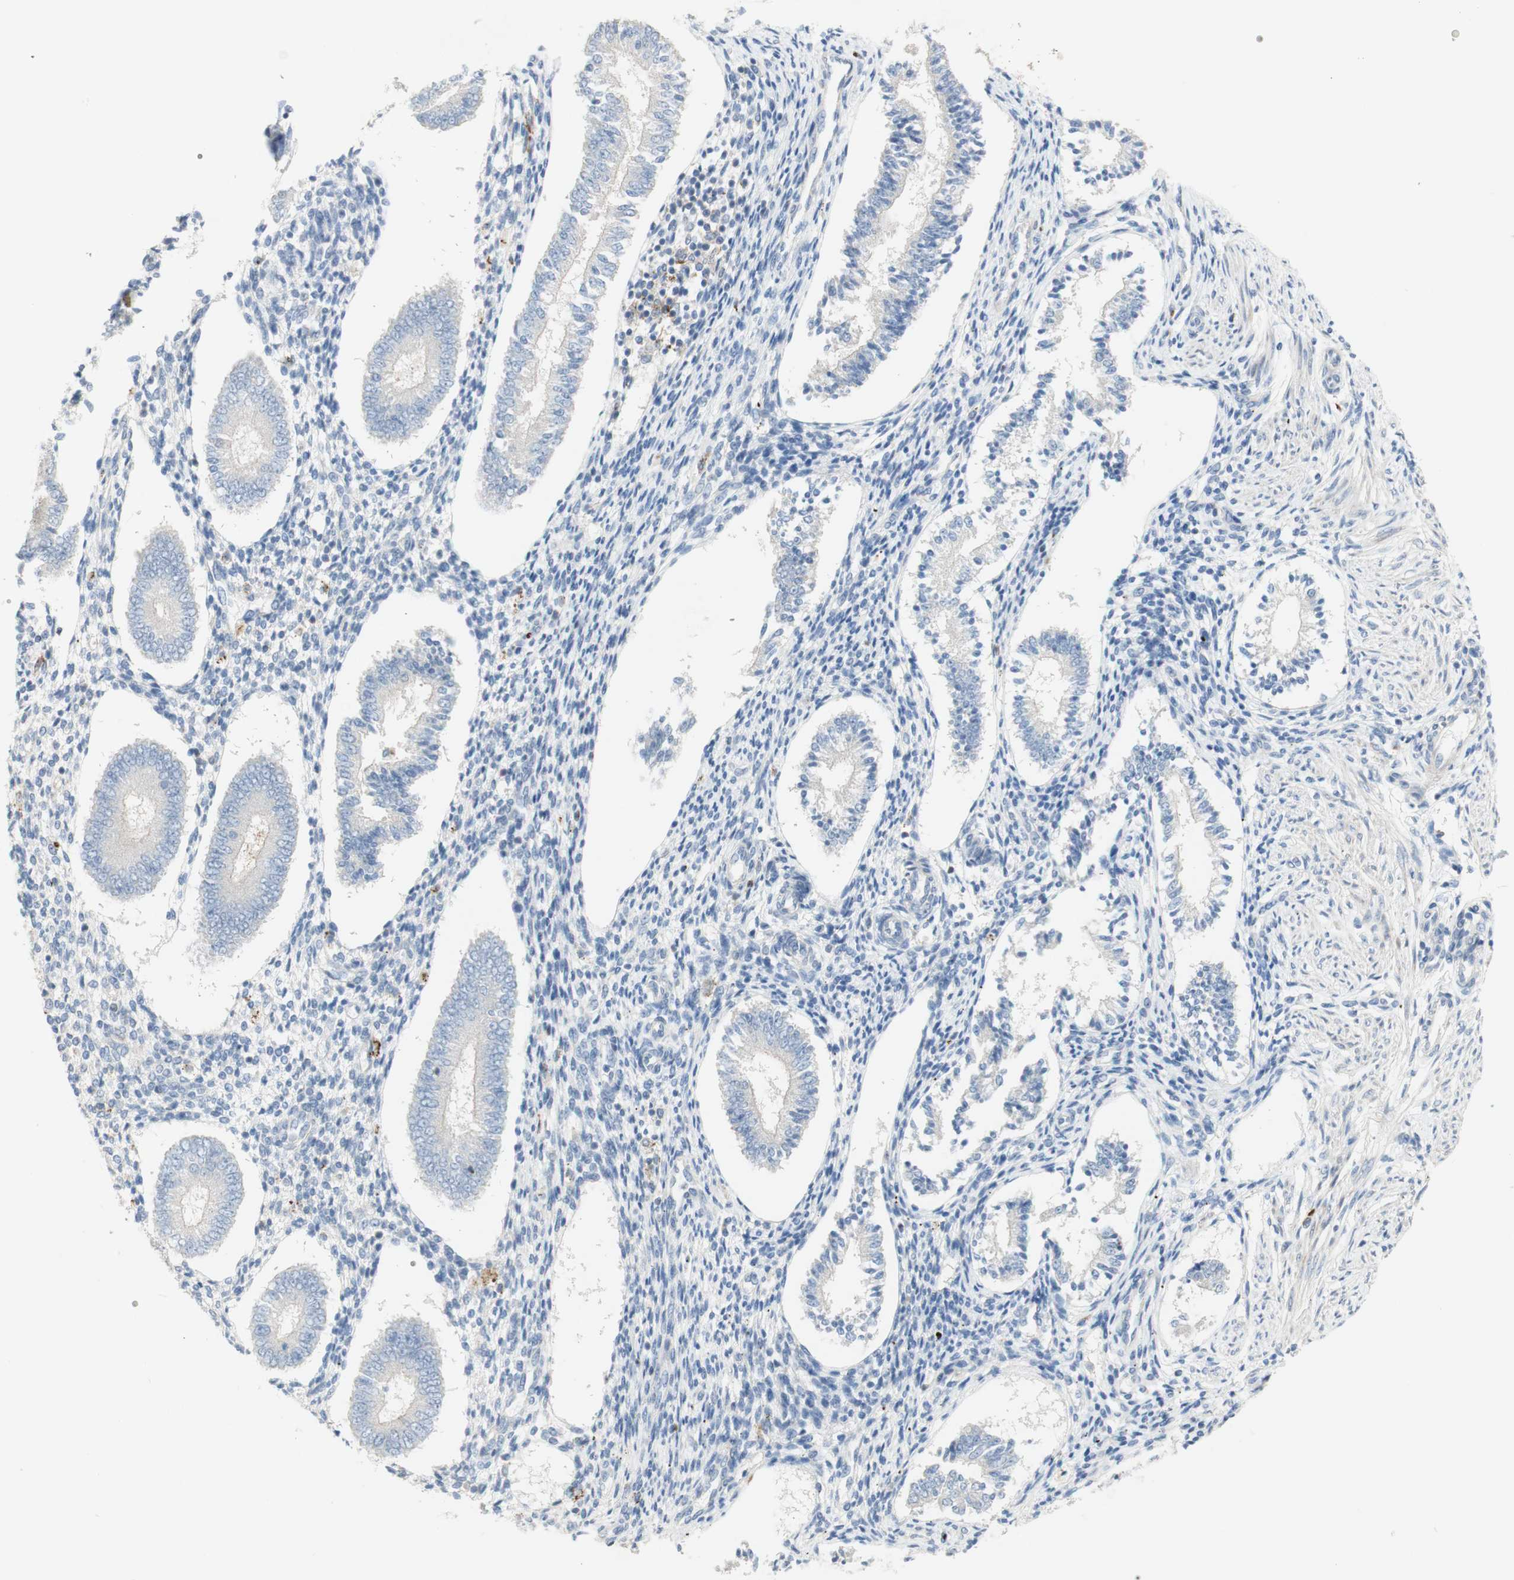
{"staining": {"intensity": "negative", "quantity": "none", "location": "none"}, "tissue": "endometrium", "cell_type": "Cells in endometrial stroma", "image_type": "normal", "snomed": [{"axis": "morphology", "description": "Normal tissue, NOS"}, {"axis": "topography", "description": "Endometrium"}], "caption": "Immunohistochemical staining of benign endometrium exhibits no significant staining in cells in endometrial stroma.", "gene": "MANEA", "patient": {"sex": "female", "age": 42}}